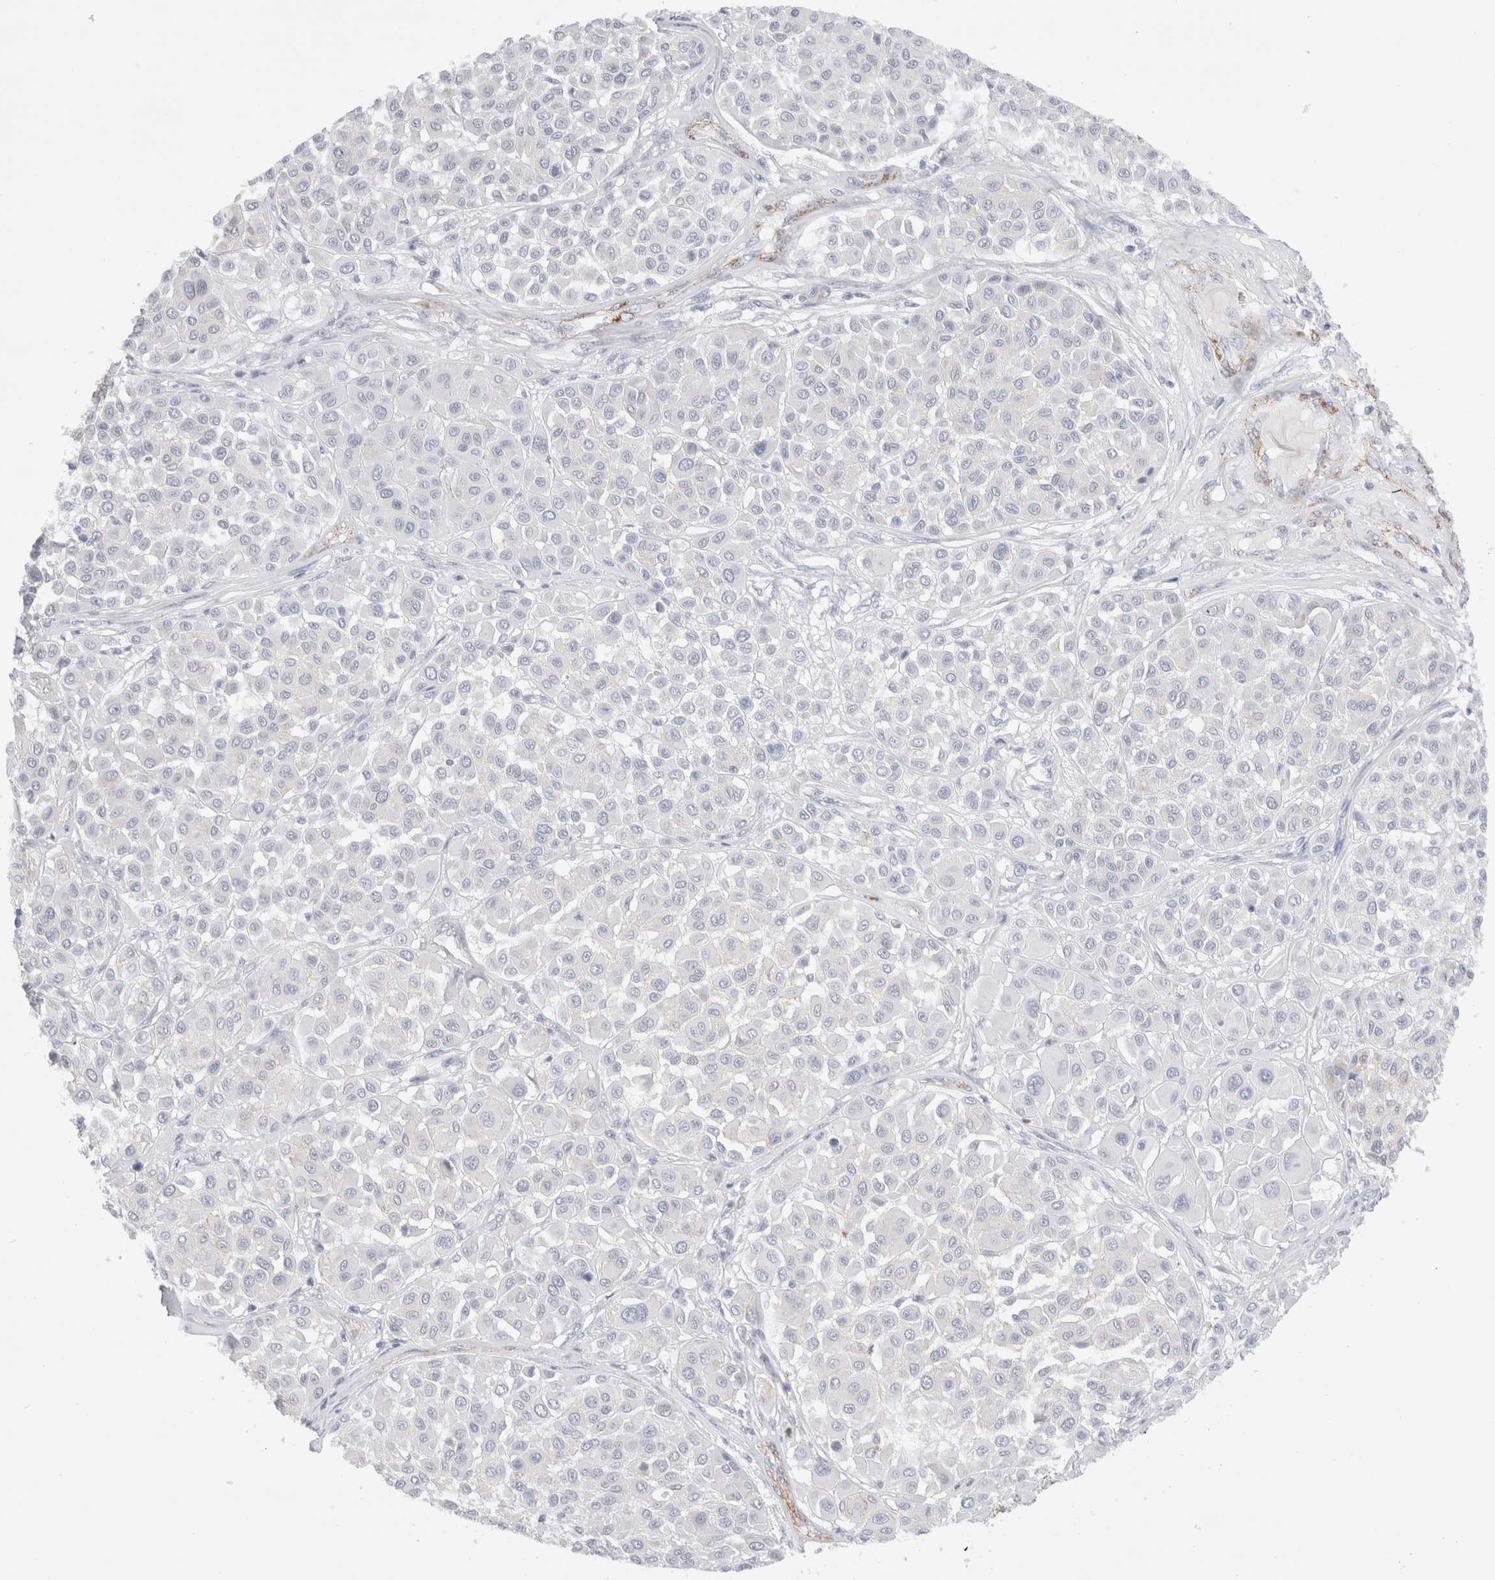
{"staining": {"intensity": "negative", "quantity": "none", "location": "none"}, "tissue": "melanoma", "cell_type": "Tumor cells", "image_type": "cancer", "snomed": [{"axis": "morphology", "description": "Malignant melanoma, Metastatic site"}, {"axis": "topography", "description": "Soft tissue"}], "caption": "This is an immunohistochemistry (IHC) image of malignant melanoma (metastatic site). There is no positivity in tumor cells.", "gene": "SEPTIN4", "patient": {"sex": "male", "age": 41}}